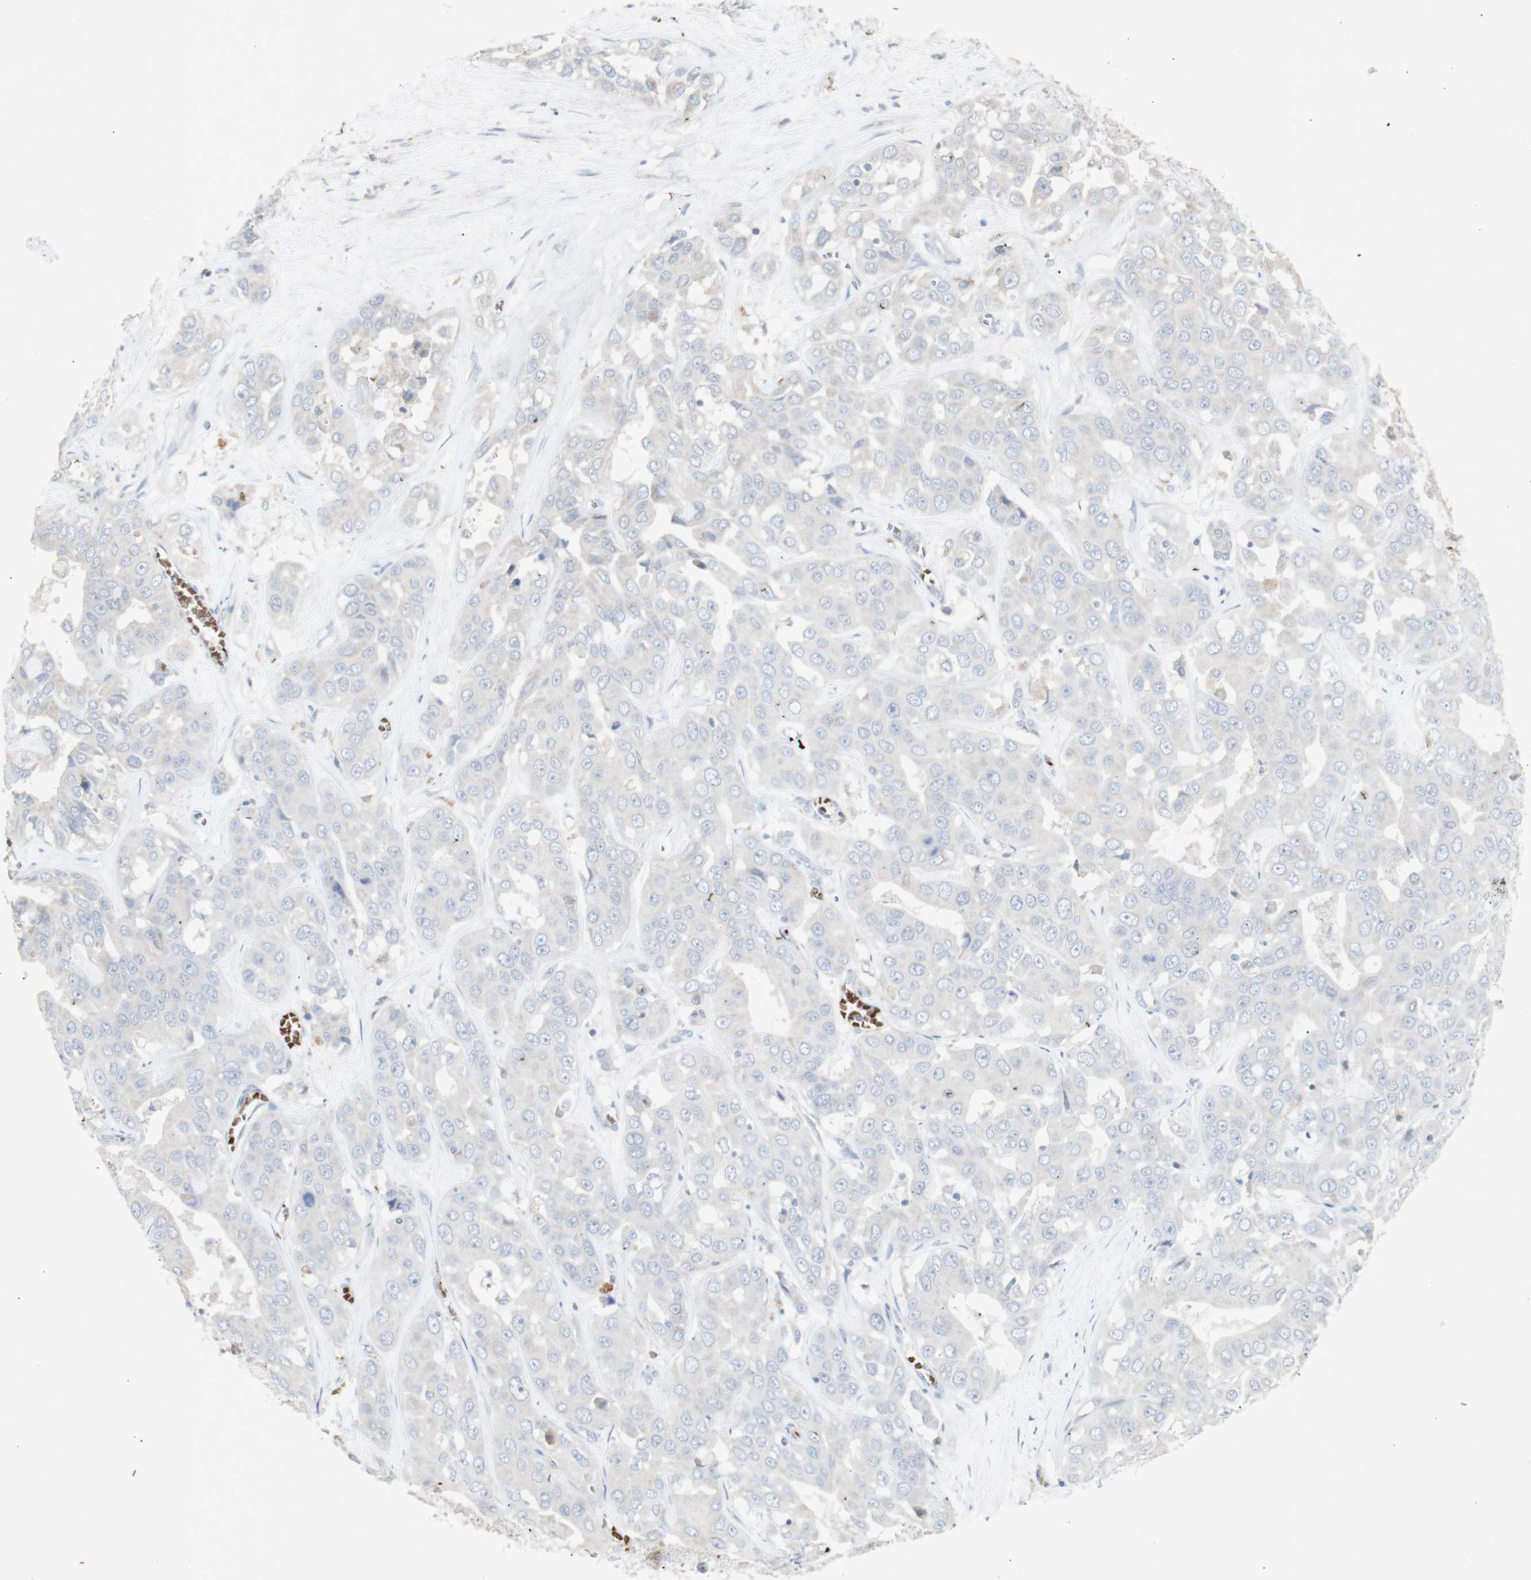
{"staining": {"intensity": "negative", "quantity": "none", "location": "none"}, "tissue": "liver cancer", "cell_type": "Tumor cells", "image_type": "cancer", "snomed": [{"axis": "morphology", "description": "Cholangiocarcinoma"}, {"axis": "topography", "description": "Liver"}], "caption": "There is no significant positivity in tumor cells of liver cancer (cholangiocarcinoma). (Stains: DAB immunohistochemistry with hematoxylin counter stain, Microscopy: brightfield microscopy at high magnification).", "gene": "INS", "patient": {"sex": "female", "age": 52}}